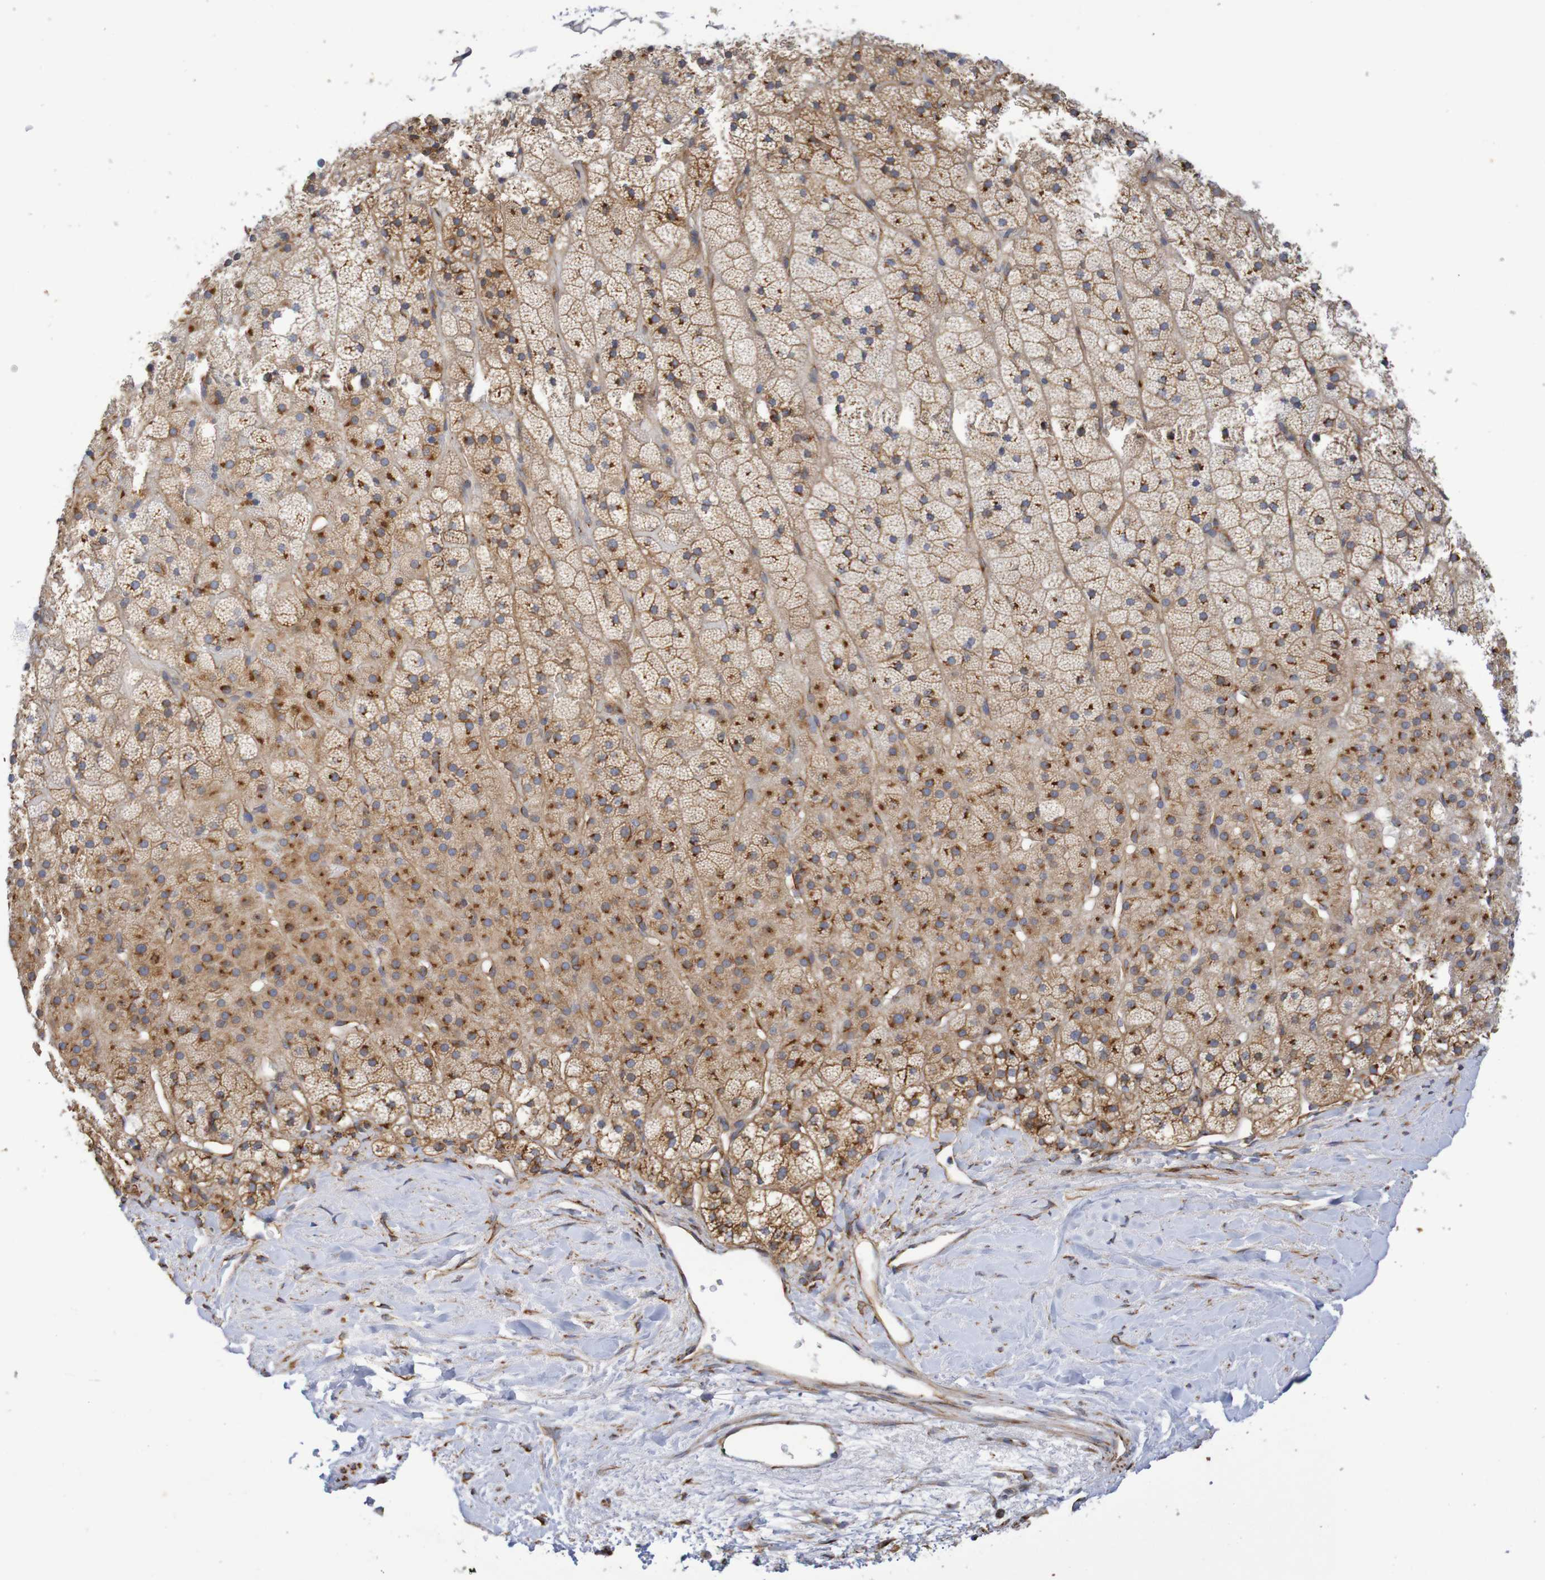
{"staining": {"intensity": "moderate", "quantity": ">75%", "location": "cytoplasmic/membranous"}, "tissue": "adrenal gland", "cell_type": "Glandular cells", "image_type": "normal", "snomed": [{"axis": "morphology", "description": "Normal tissue, NOS"}, {"axis": "topography", "description": "Adrenal gland"}], "caption": "Moderate cytoplasmic/membranous staining is present in approximately >75% of glandular cells in unremarkable adrenal gland.", "gene": "DCP2", "patient": {"sex": "male", "age": 35}}